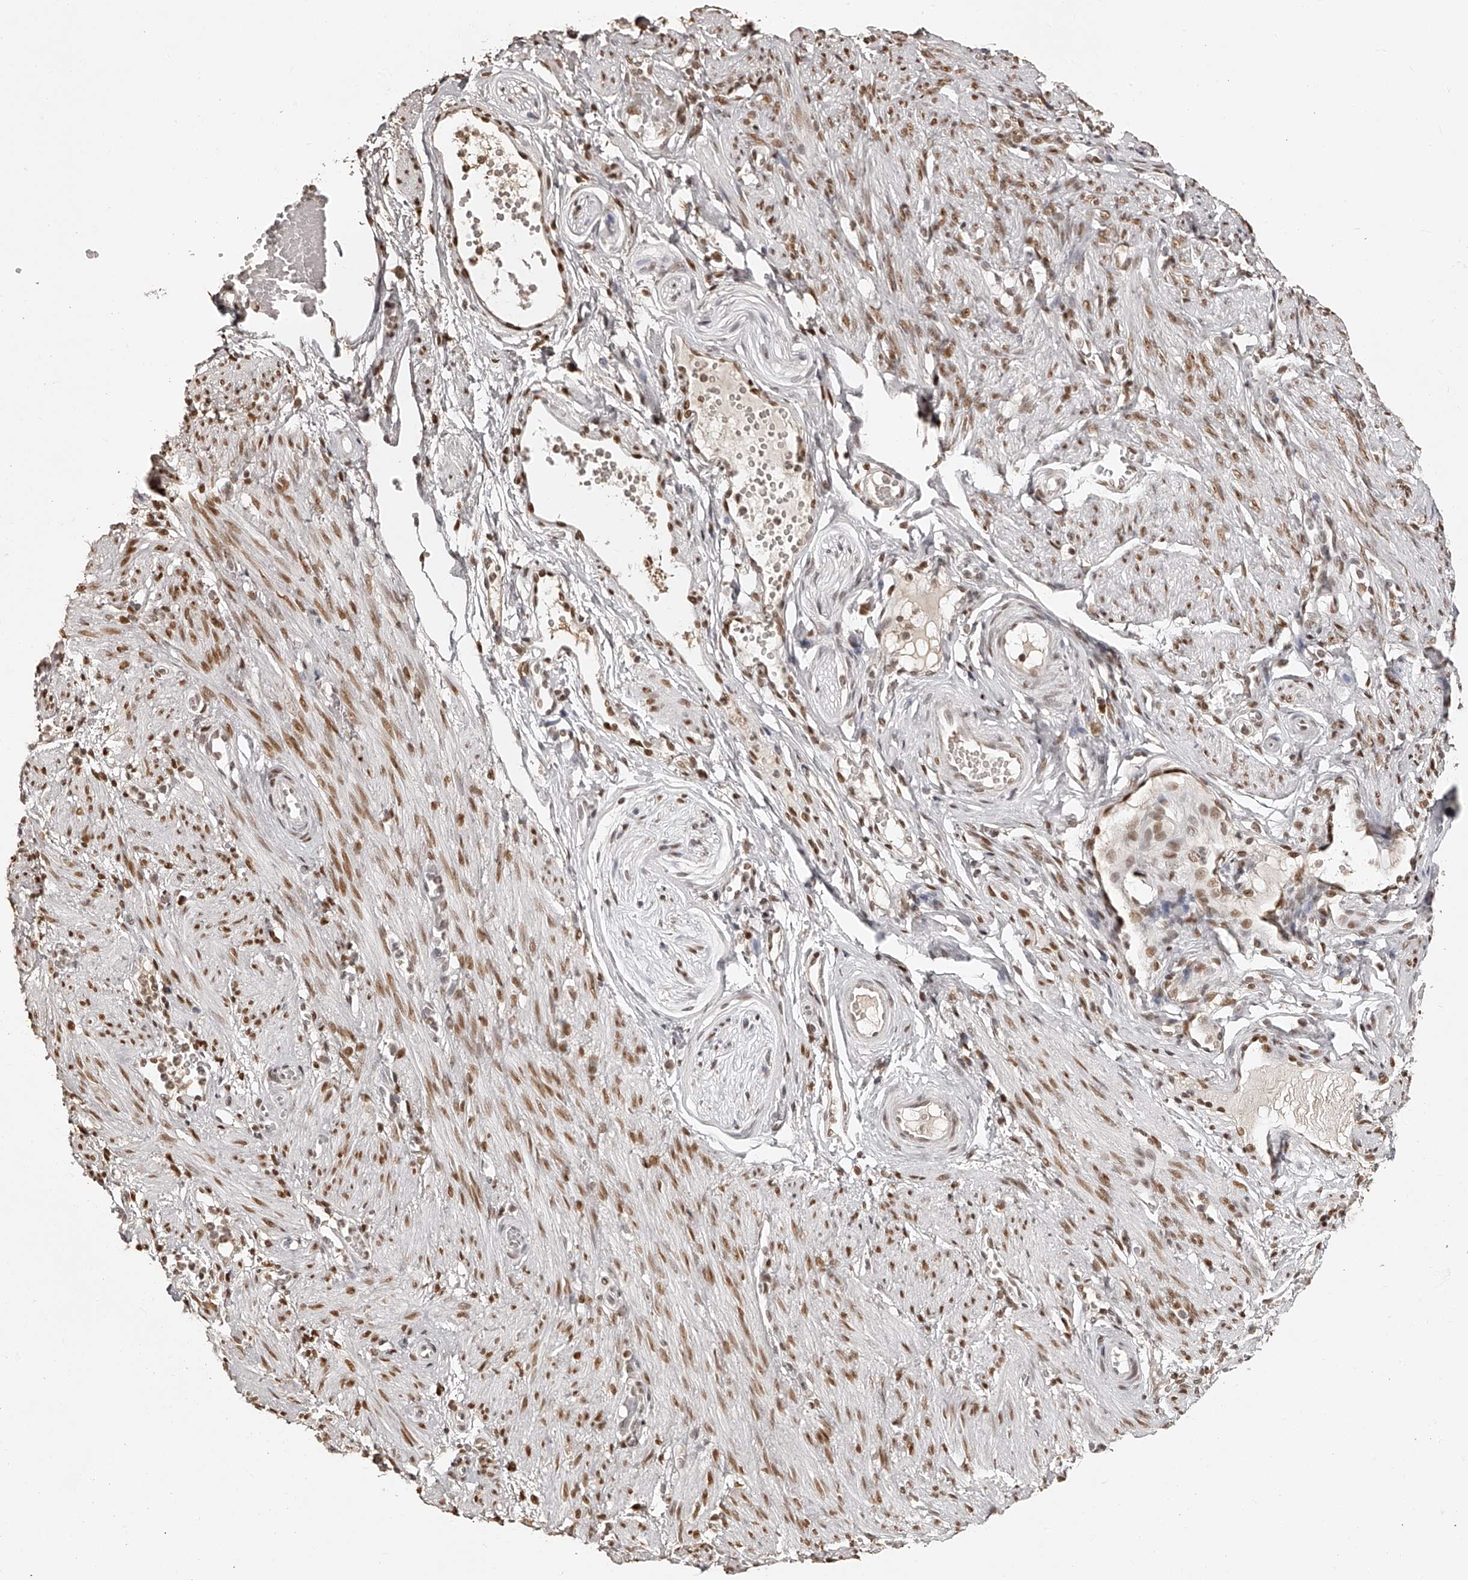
{"staining": {"intensity": "weak", "quantity": "25%-75%", "location": "cytoplasmic/membranous"}, "tissue": "adipose tissue", "cell_type": "Adipocytes", "image_type": "normal", "snomed": [{"axis": "morphology", "description": "Normal tissue, NOS"}, {"axis": "topography", "description": "Smooth muscle"}, {"axis": "topography", "description": "Peripheral nerve tissue"}], "caption": "Weak cytoplasmic/membranous positivity for a protein is present in about 25%-75% of adipocytes of unremarkable adipose tissue using IHC.", "gene": "ZNF503", "patient": {"sex": "female", "age": 39}}